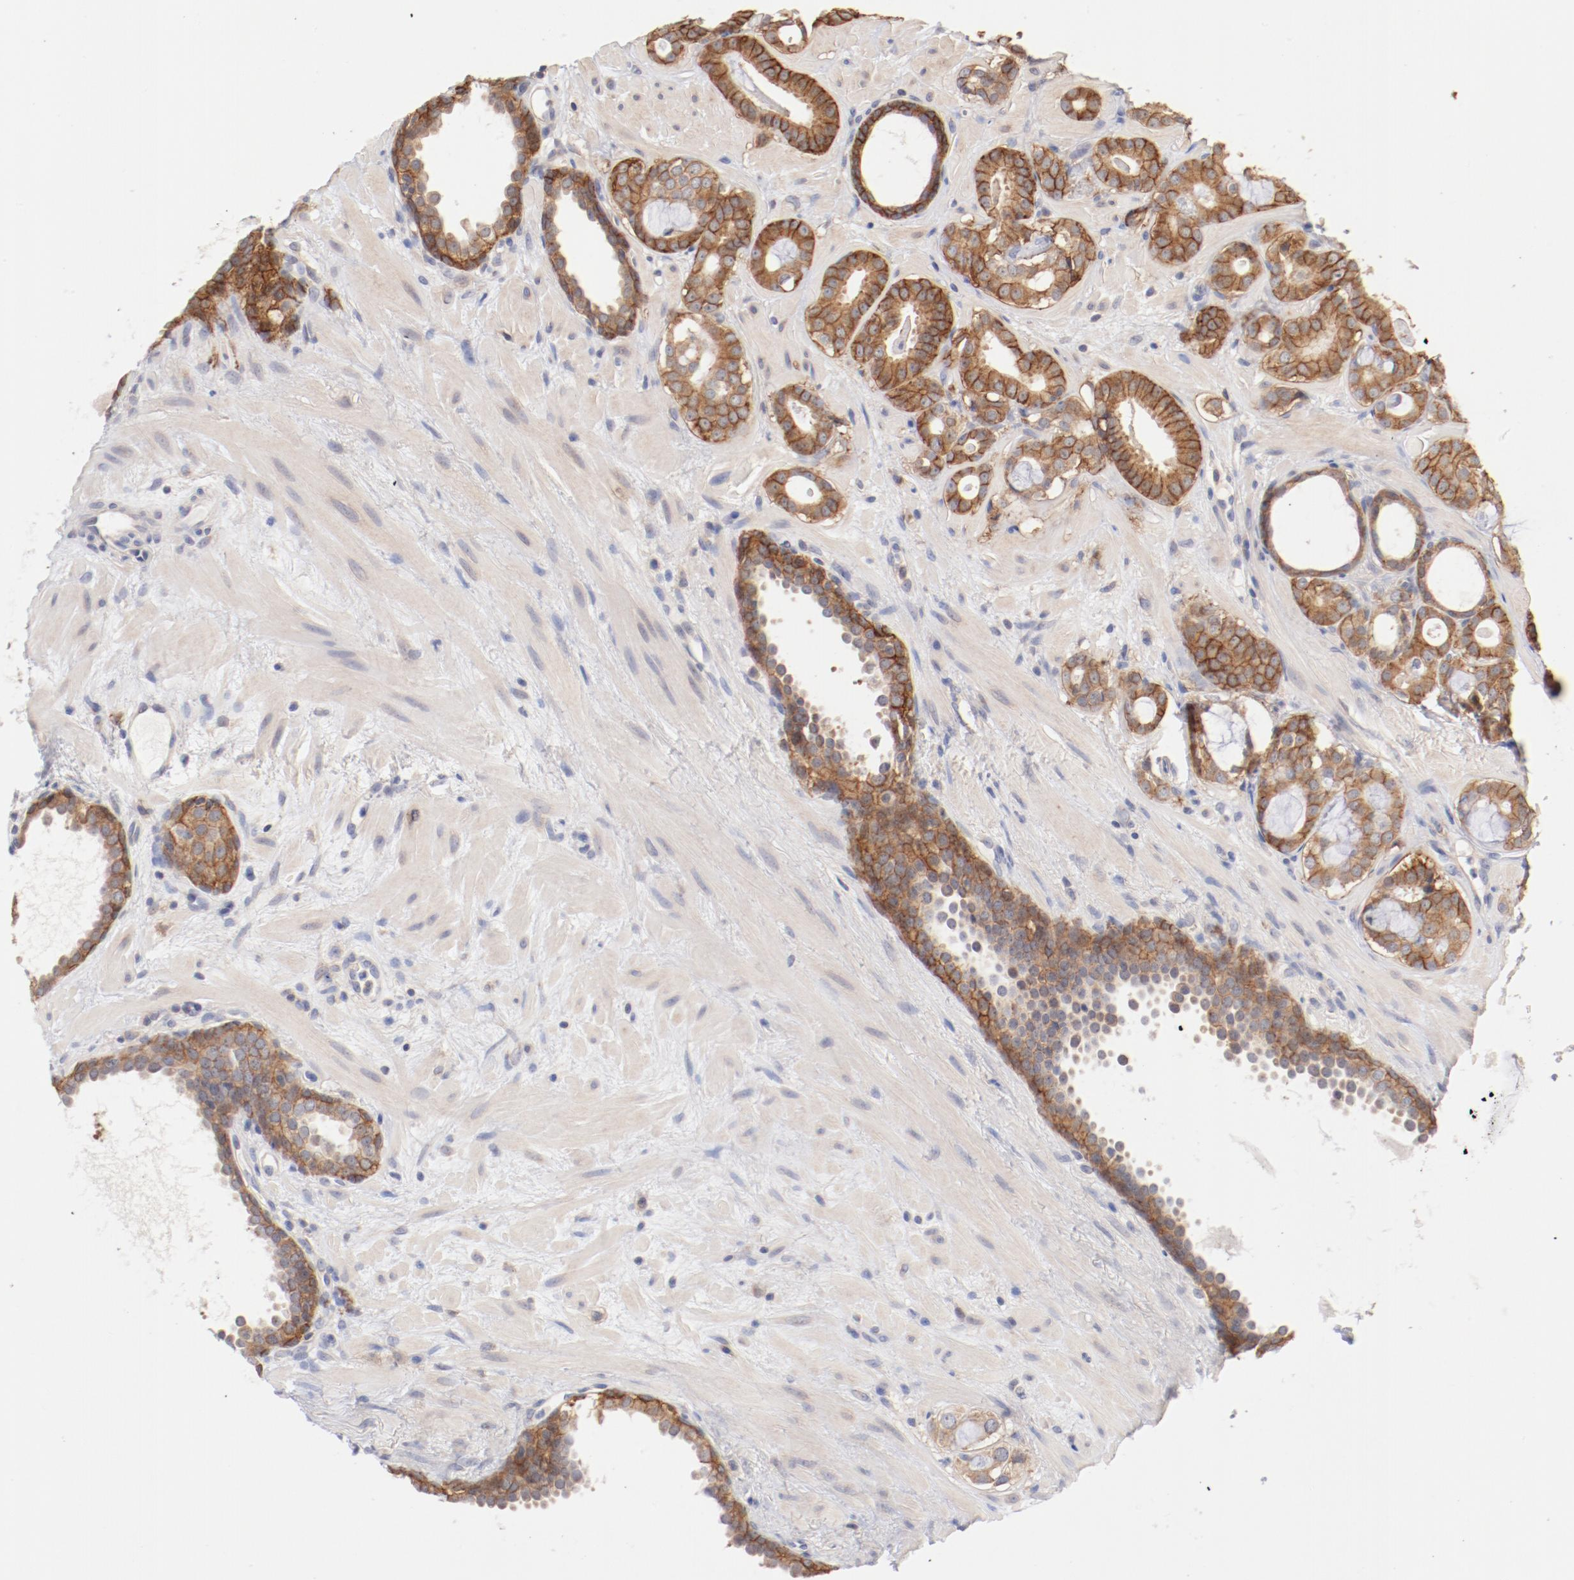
{"staining": {"intensity": "moderate", "quantity": ">75%", "location": "cytoplasmic/membranous"}, "tissue": "prostate cancer", "cell_type": "Tumor cells", "image_type": "cancer", "snomed": [{"axis": "morphology", "description": "Adenocarcinoma, Low grade"}, {"axis": "topography", "description": "Prostate"}], "caption": "Immunohistochemistry micrograph of prostate cancer stained for a protein (brown), which shows medium levels of moderate cytoplasmic/membranous expression in approximately >75% of tumor cells.", "gene": "SETD3", "patient": {"sex": "male", "age": 57}}